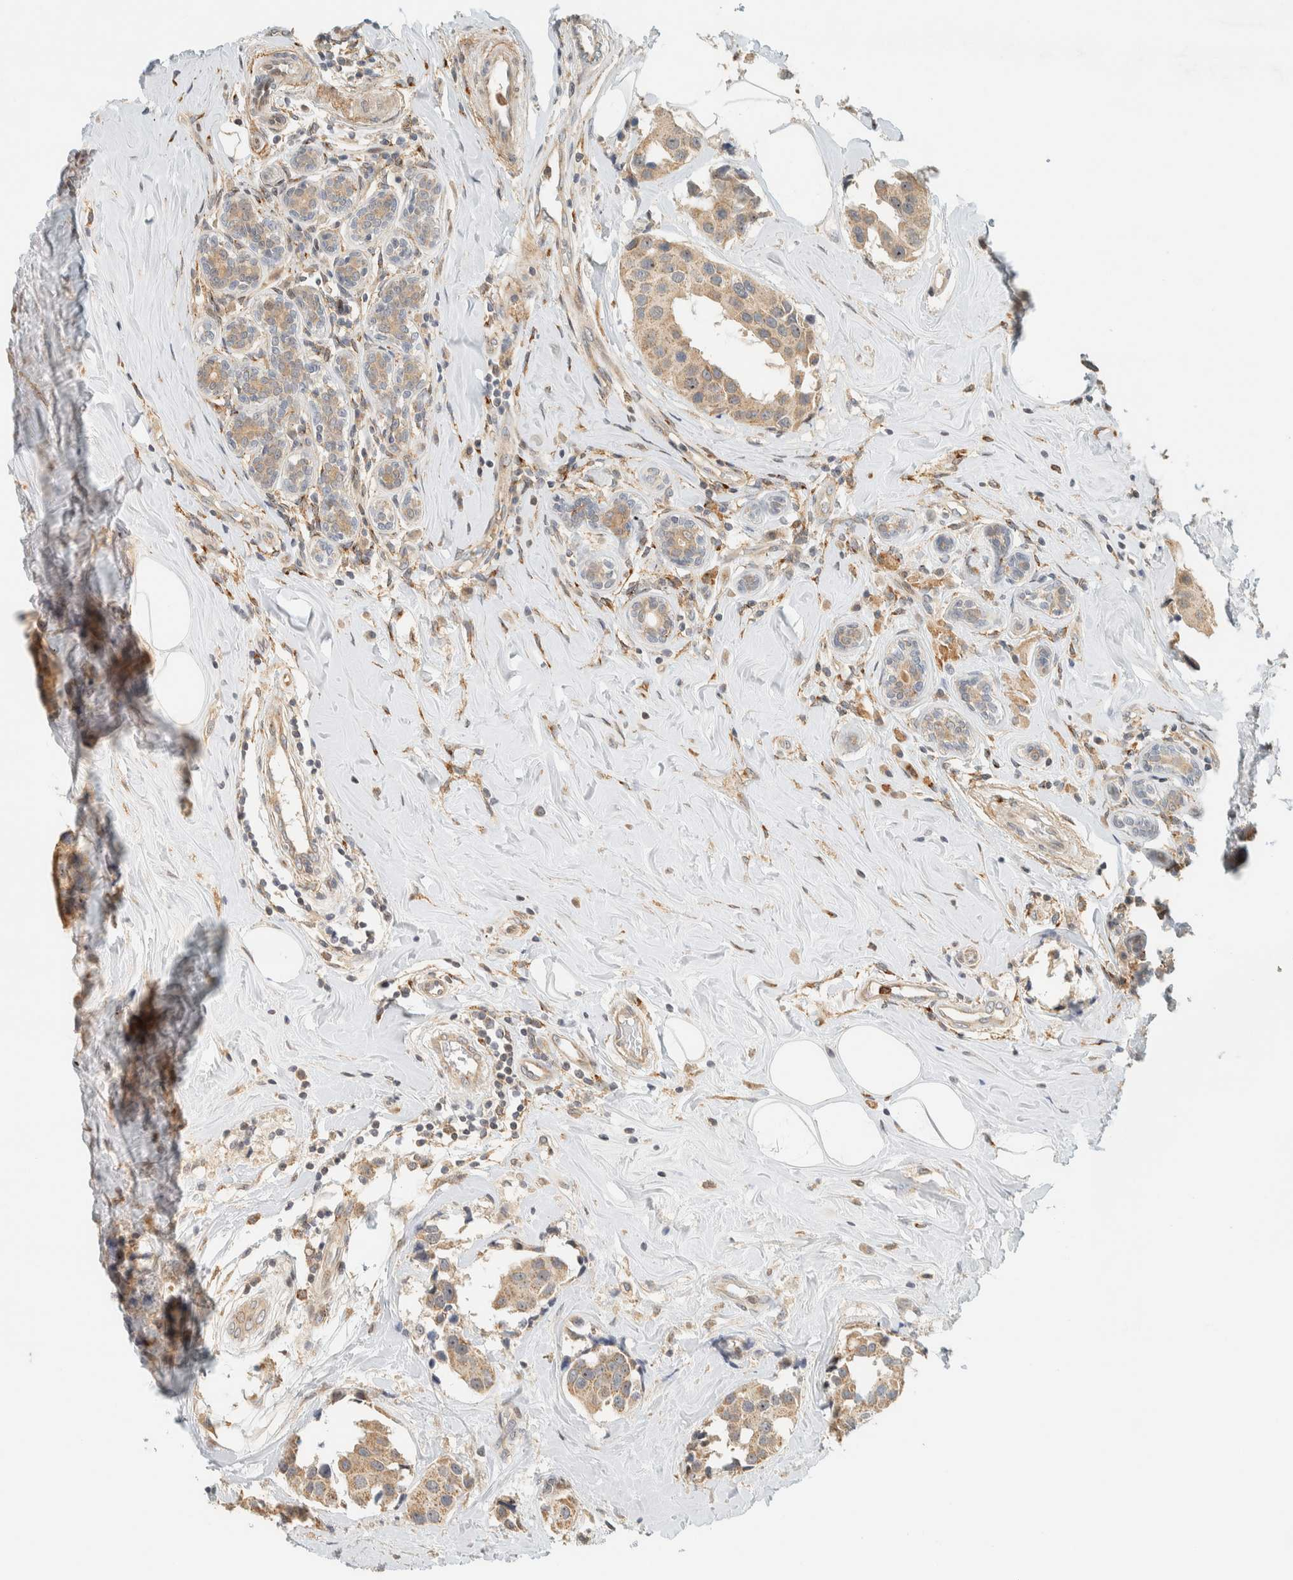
{"staining": {"intensity": "moderate", "quantity": ">75%", "location": "cytoplasmic/membranous"}, "tissue": "breast cancer", "cell_type": "Tumor cells", "image_type": "cancer", "snomed": [{"axis": "morphology", "description": "Normal tissue, NOS"}, {"axis": "morphology", "description": "Duct carcinoma"}, {"axis": "topography", "description": "Breast"}], "caption": "Immunohistochemistry (IHC) image of neoplastic tissue: breast cancer (invasive ductal carcinoma) stained using immunohistochemistry demonstrates medium levels of moderate protein expression localized specifically in the cytoplasmic/membranous of tumor cells, appearing as a cytoplasmic/membranous brown color.", "gene": "CCDC171", "patient": {"sex": "female", "age": 39}}